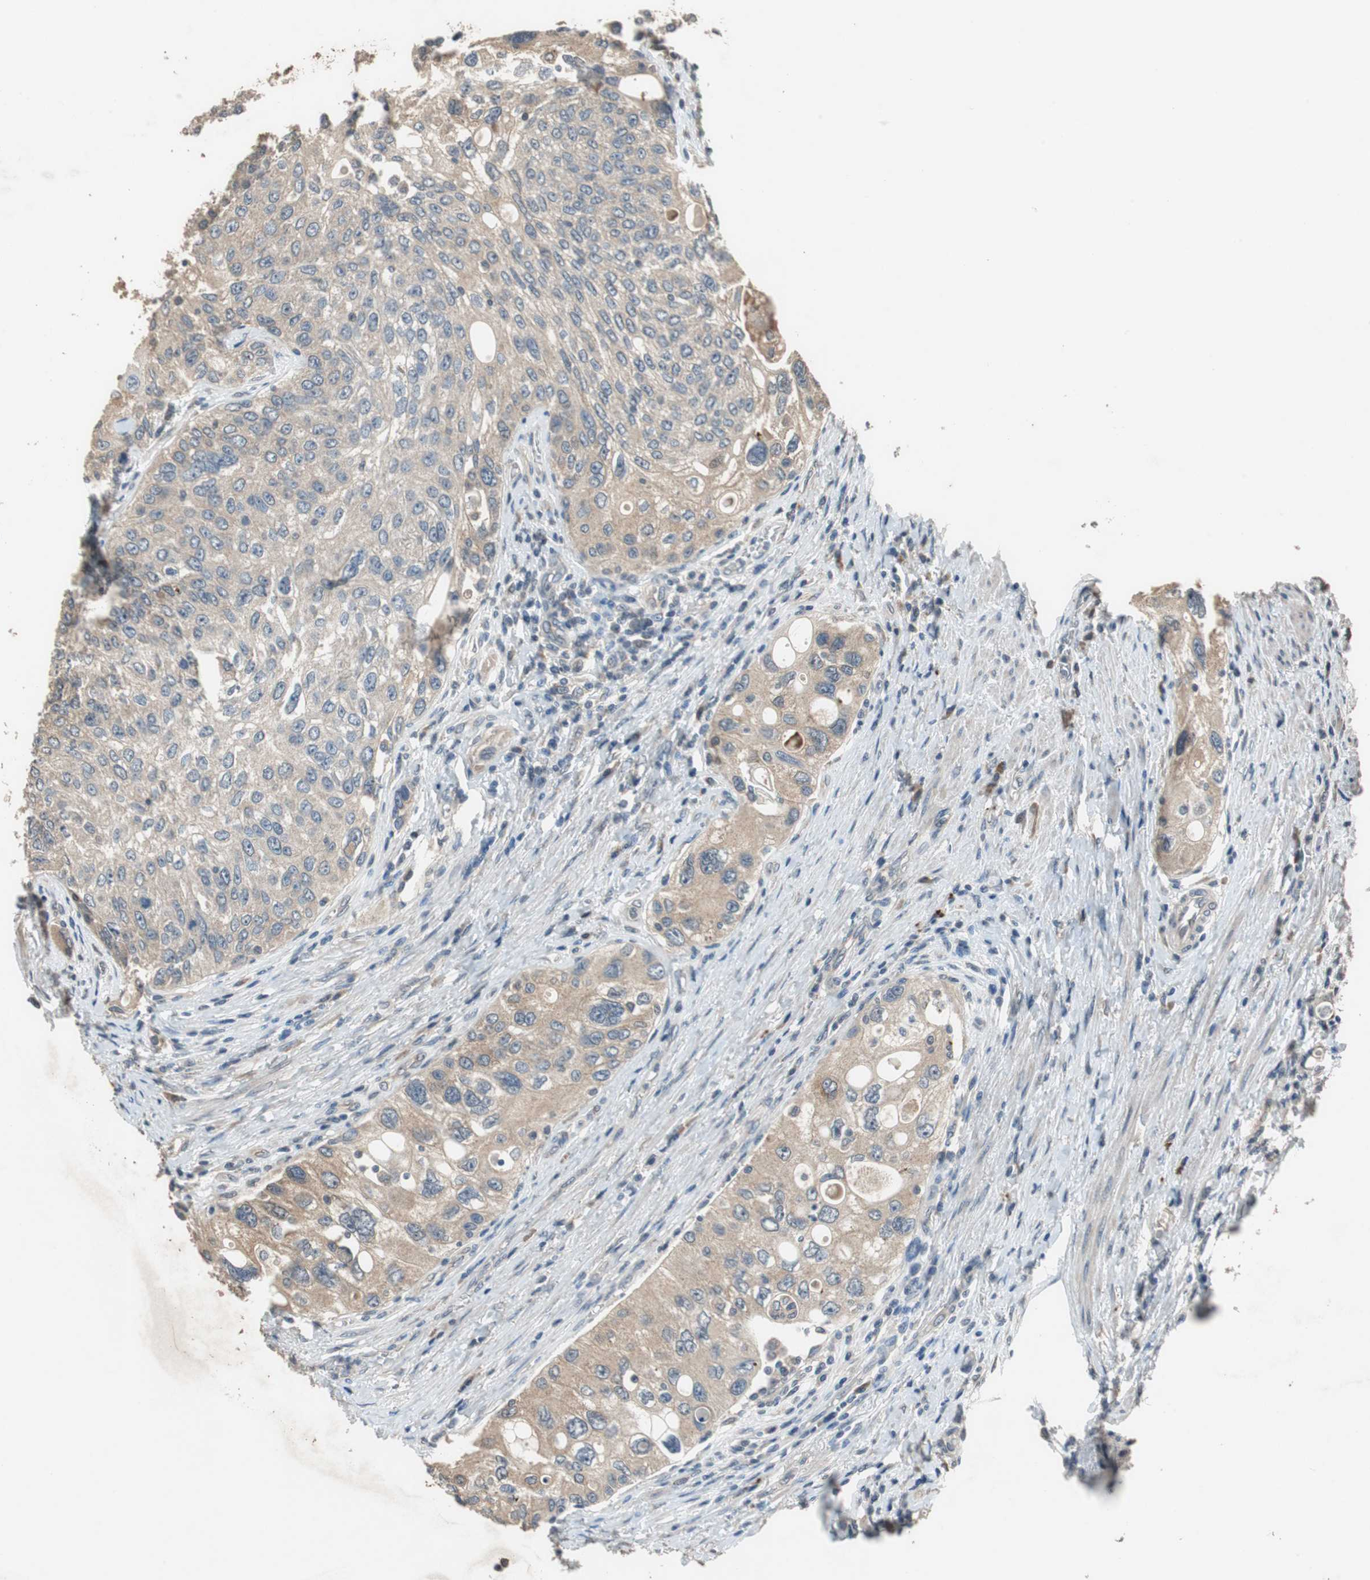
{"staining": {"intensity": "weak", "quantity": "25%-75%", "location": "cytoplasmic/membranous"}, "tissue": "urothelial cancer", "cell_type": "Tumor cells", "image_type": "cancer", "snomed": [{"axis": "morphology", "description": "Urothelial carcinoma, High grade"}, {"axis": "topography", "description": "Urinary bladder"}], "caption": "Immunohistochemical staining of urothelial carcinoma (high-grade) reveals weak cytoplasmic/membranous protein expression in approximately 25%-75% of tumor cells.", "gene": "PI4KB", "patient": {"sex": "female", "age": 56}}